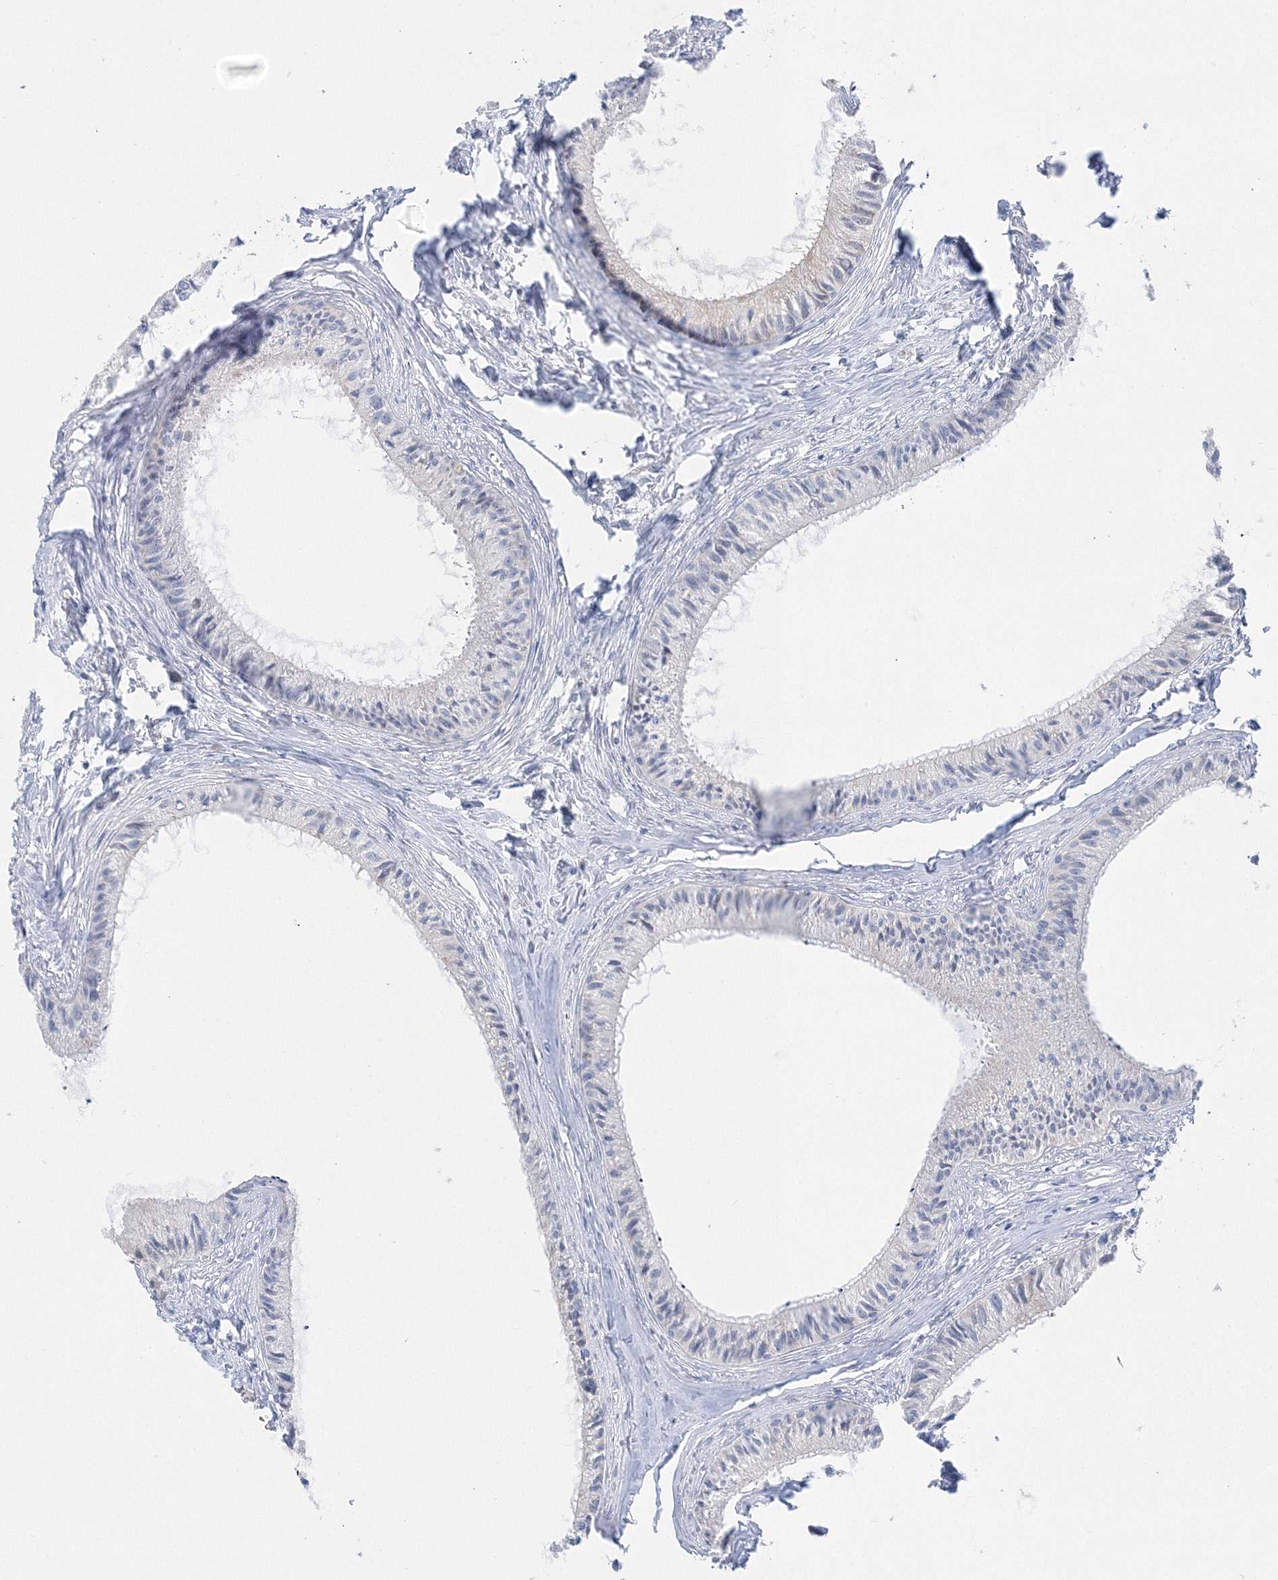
{"staining": {"intensity": "negative", "quantity": "none", "location": "none"}, "tissue": "epididymis", "cell_type": "Glandular cells", "image_type": "normal", "snomed": [{"axis": "morphology", "description": "Normal tissue, NOS"}, {"axis": "topography", "description": "Epididymis"}], "caption": "This is a histopathology image of immunohistochemistry staining of normal epididymis, which shows no expression in glandular cells. (DAB (3,3'-diaminobenzidine) immunohistochemistry (IHC), high magnification).", "gene": "HMGCS1", "patient": {"sex": "male", "age": 36}}